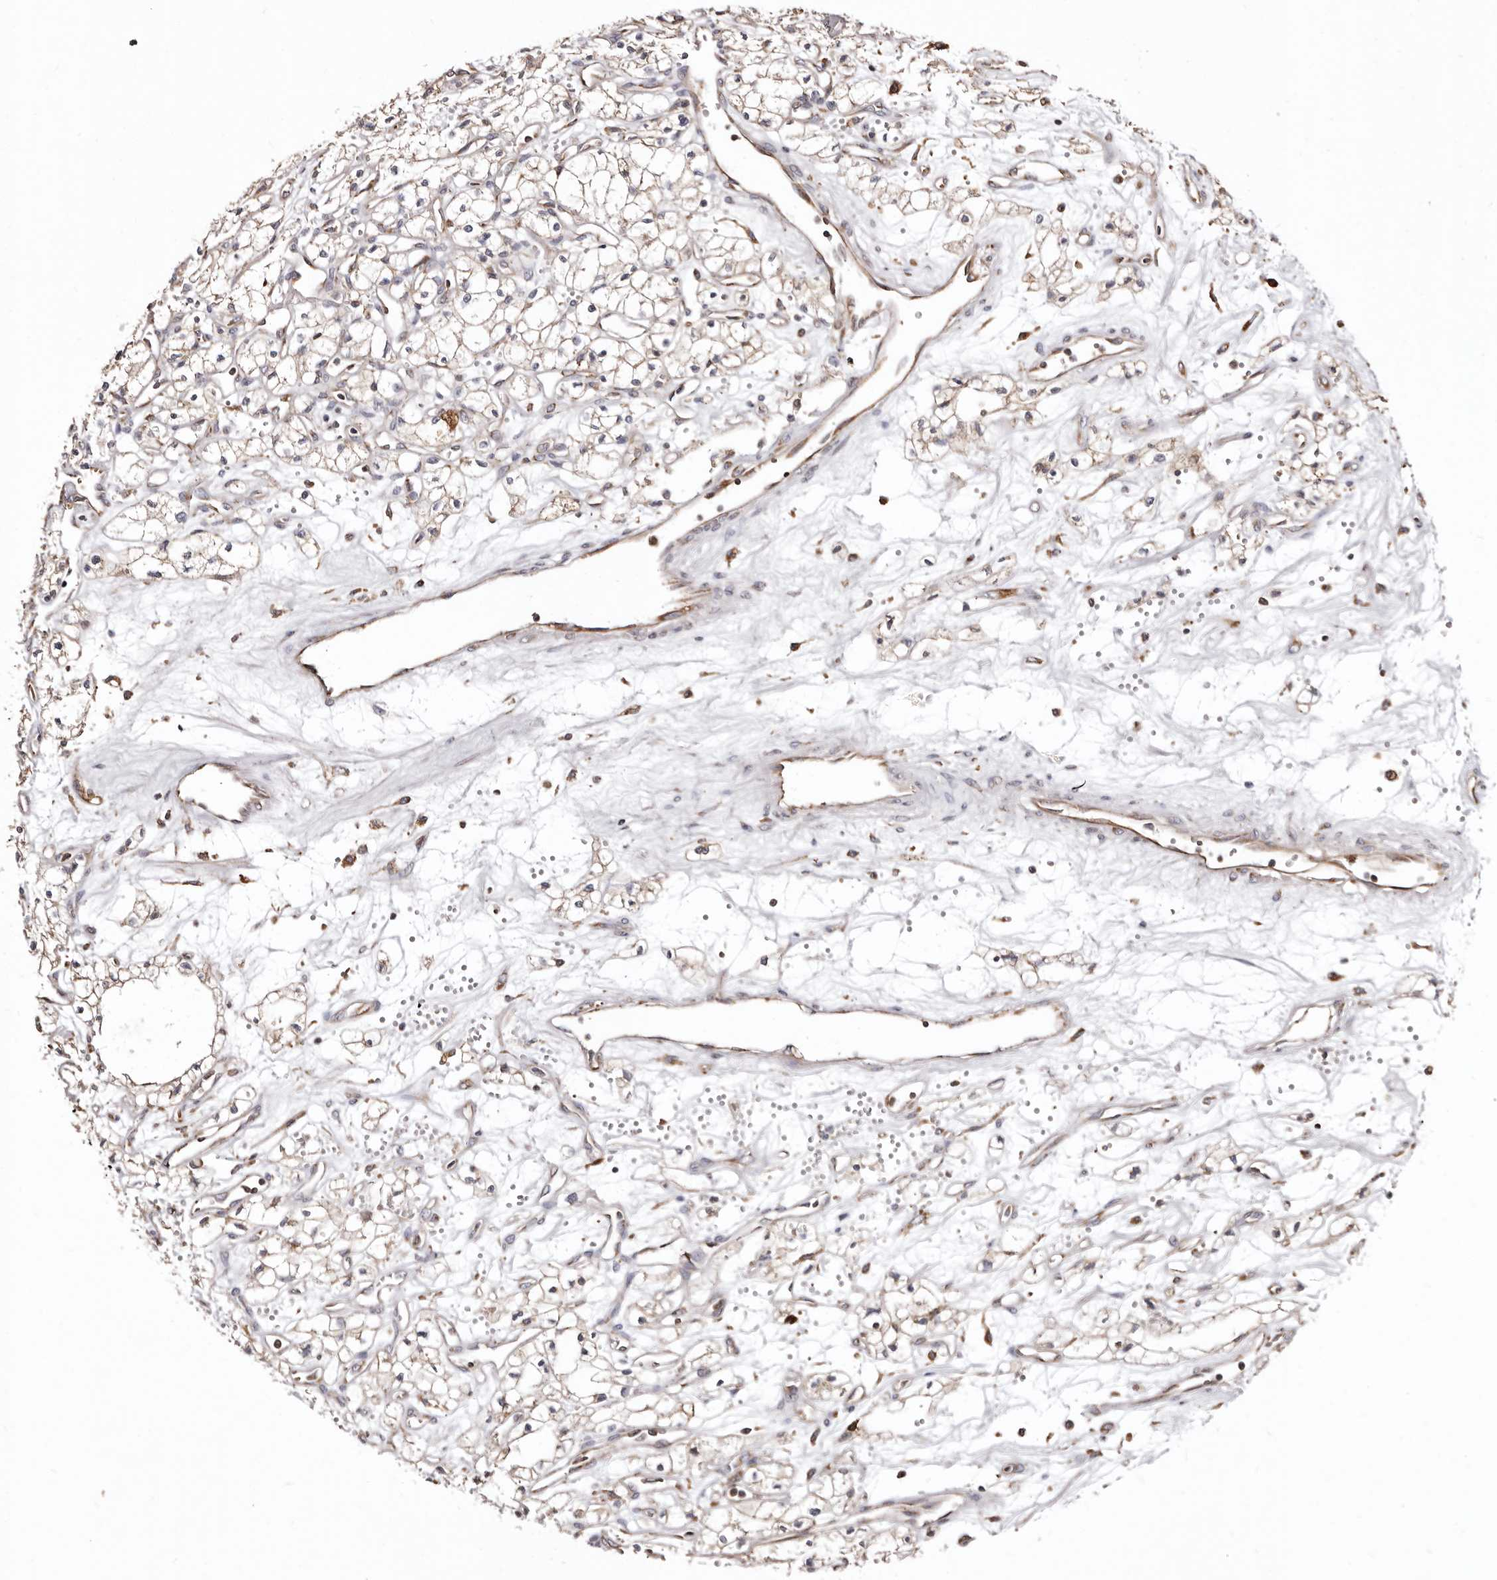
{"staining": {"intensity": "weak", "quantity": ">75%", "location": "cytoplasmic/membranous"}, "tissue": "renal cancer", "cell_type": "Tumor cells", "image_type": "cancer", "snomed": [{"axis": "morphology", "description": "Adenocarcinoma, NOS"}, {"axis": "topography", "description": "Kidney"}], "caption": "Adenocarcinoma (renal) was stained to show a protein in brown. There is low levels of weak cytoplasmic/membranous positivity in about >75% of tumor cells.", "gene": "ACBD6", "patient": {"sex": "male", "age": 59}}